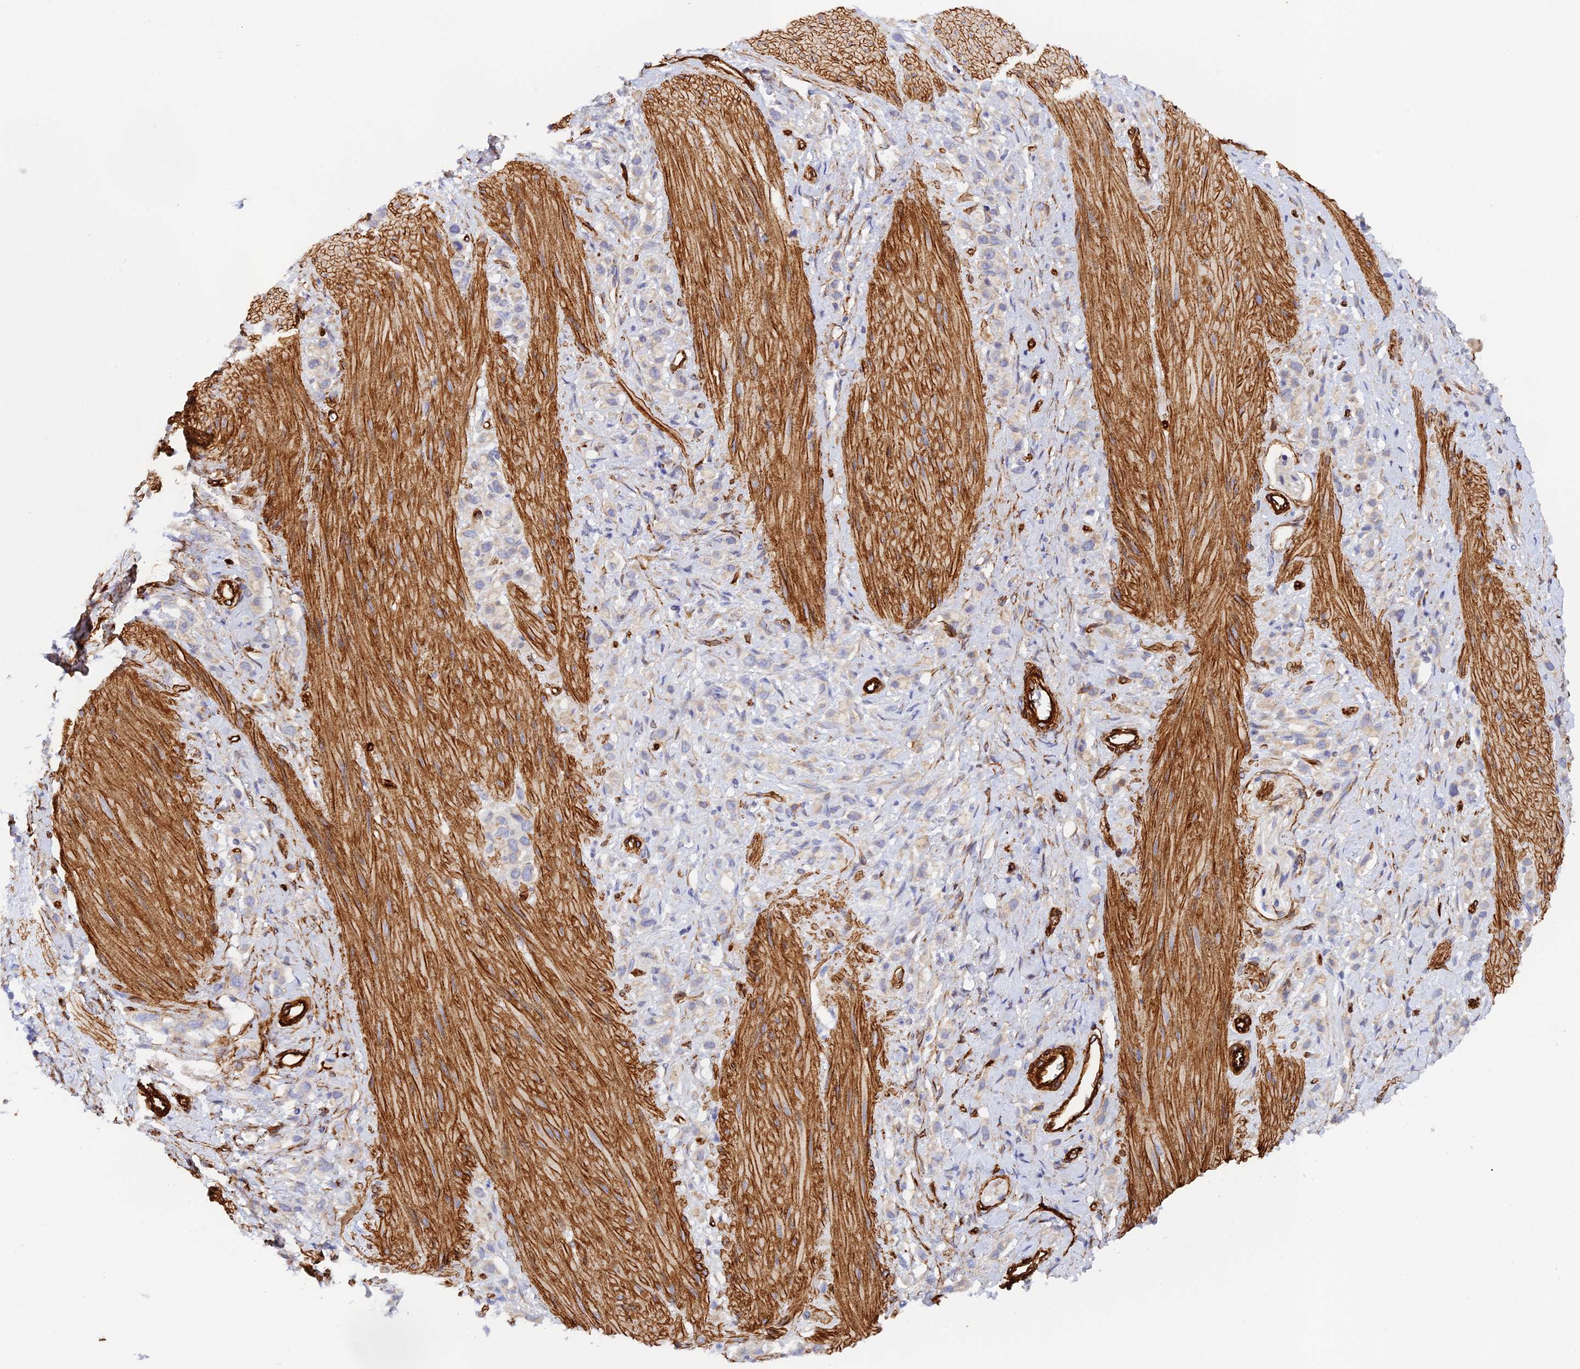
{"staining": {"intensity": "negative", "quantity": "none", "location": "none"}, "tissue": "stomach cancer", "cell_type": "Tumor cells", "image_type": "cancer", "snomed": [{"axis": "morphology", "description": "Adenocarcinoma, NOS"}, {"axis": "topography", "description": "Stomach"}], "caption": "Tumor cells are negative for brown protein staining in stomach cancer (adenocarcinoma). (DAB (3,3'-diaminobenzidine) immunohistochemistry, high magnification).", "gene": "MYO9A", "patient": {"sex": "female", "age": 65}}